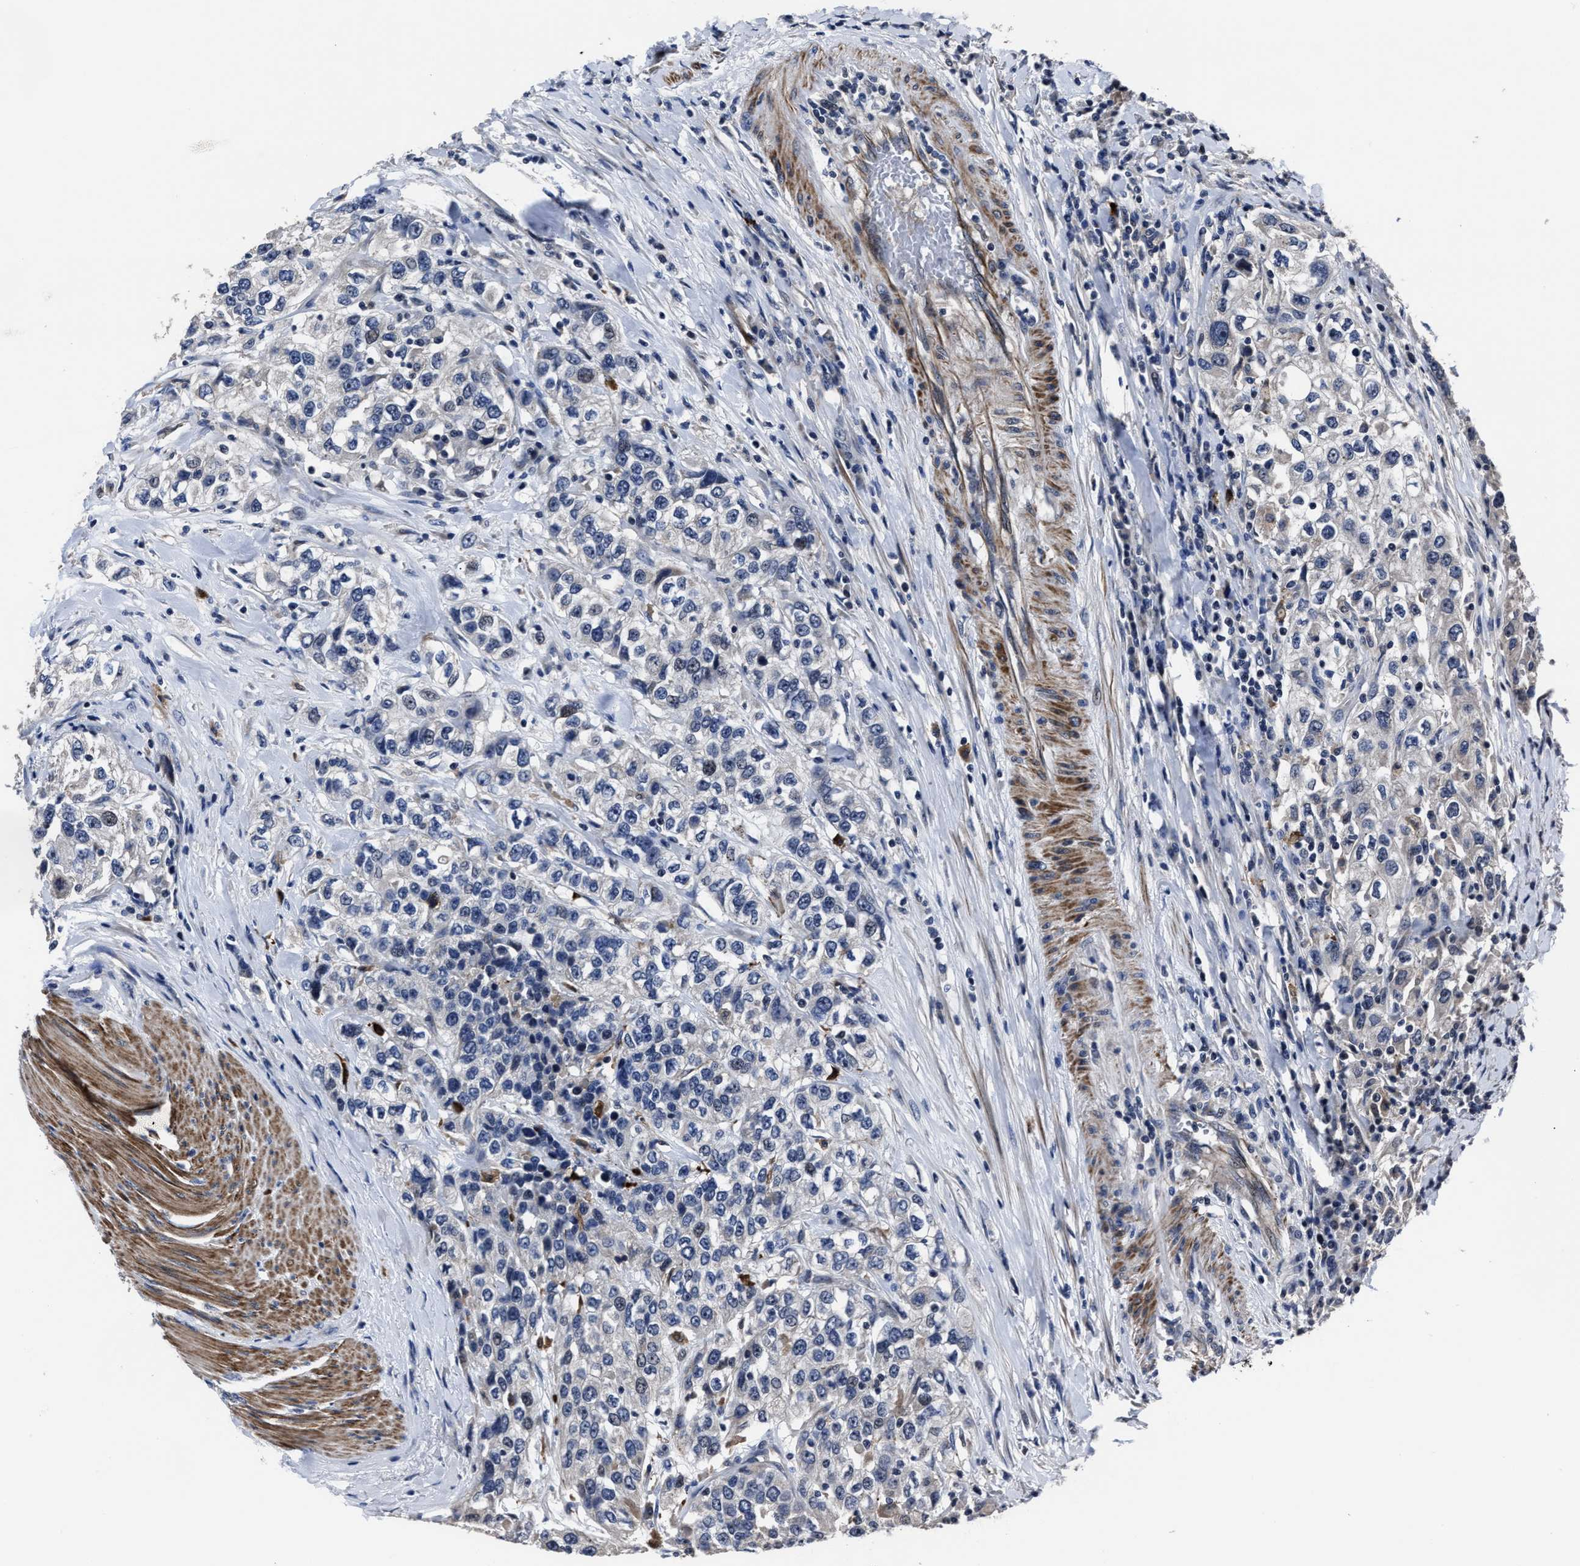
{"staining": {"intensity": "negative", "quantity": "none", "location": "none"}, "tissue": "urothelial cancer", "cell_type": "Tumor cells", "image_type": "cancer", "snomed": [{"axis": "morphology", "description": "Urothelial carcinoma, High grade"}, {"axis": "topography", "description": "Urinary bladder"}], "caption": "An immunohistochemistry (IHC) micrograph of high-grade urothelial carcinoma is shown. There is no staining in tumor cells of high-grade urothelial carcinoma.", "gene": "RSBN1L", "patient": {"sex": "female", "age": 80}}